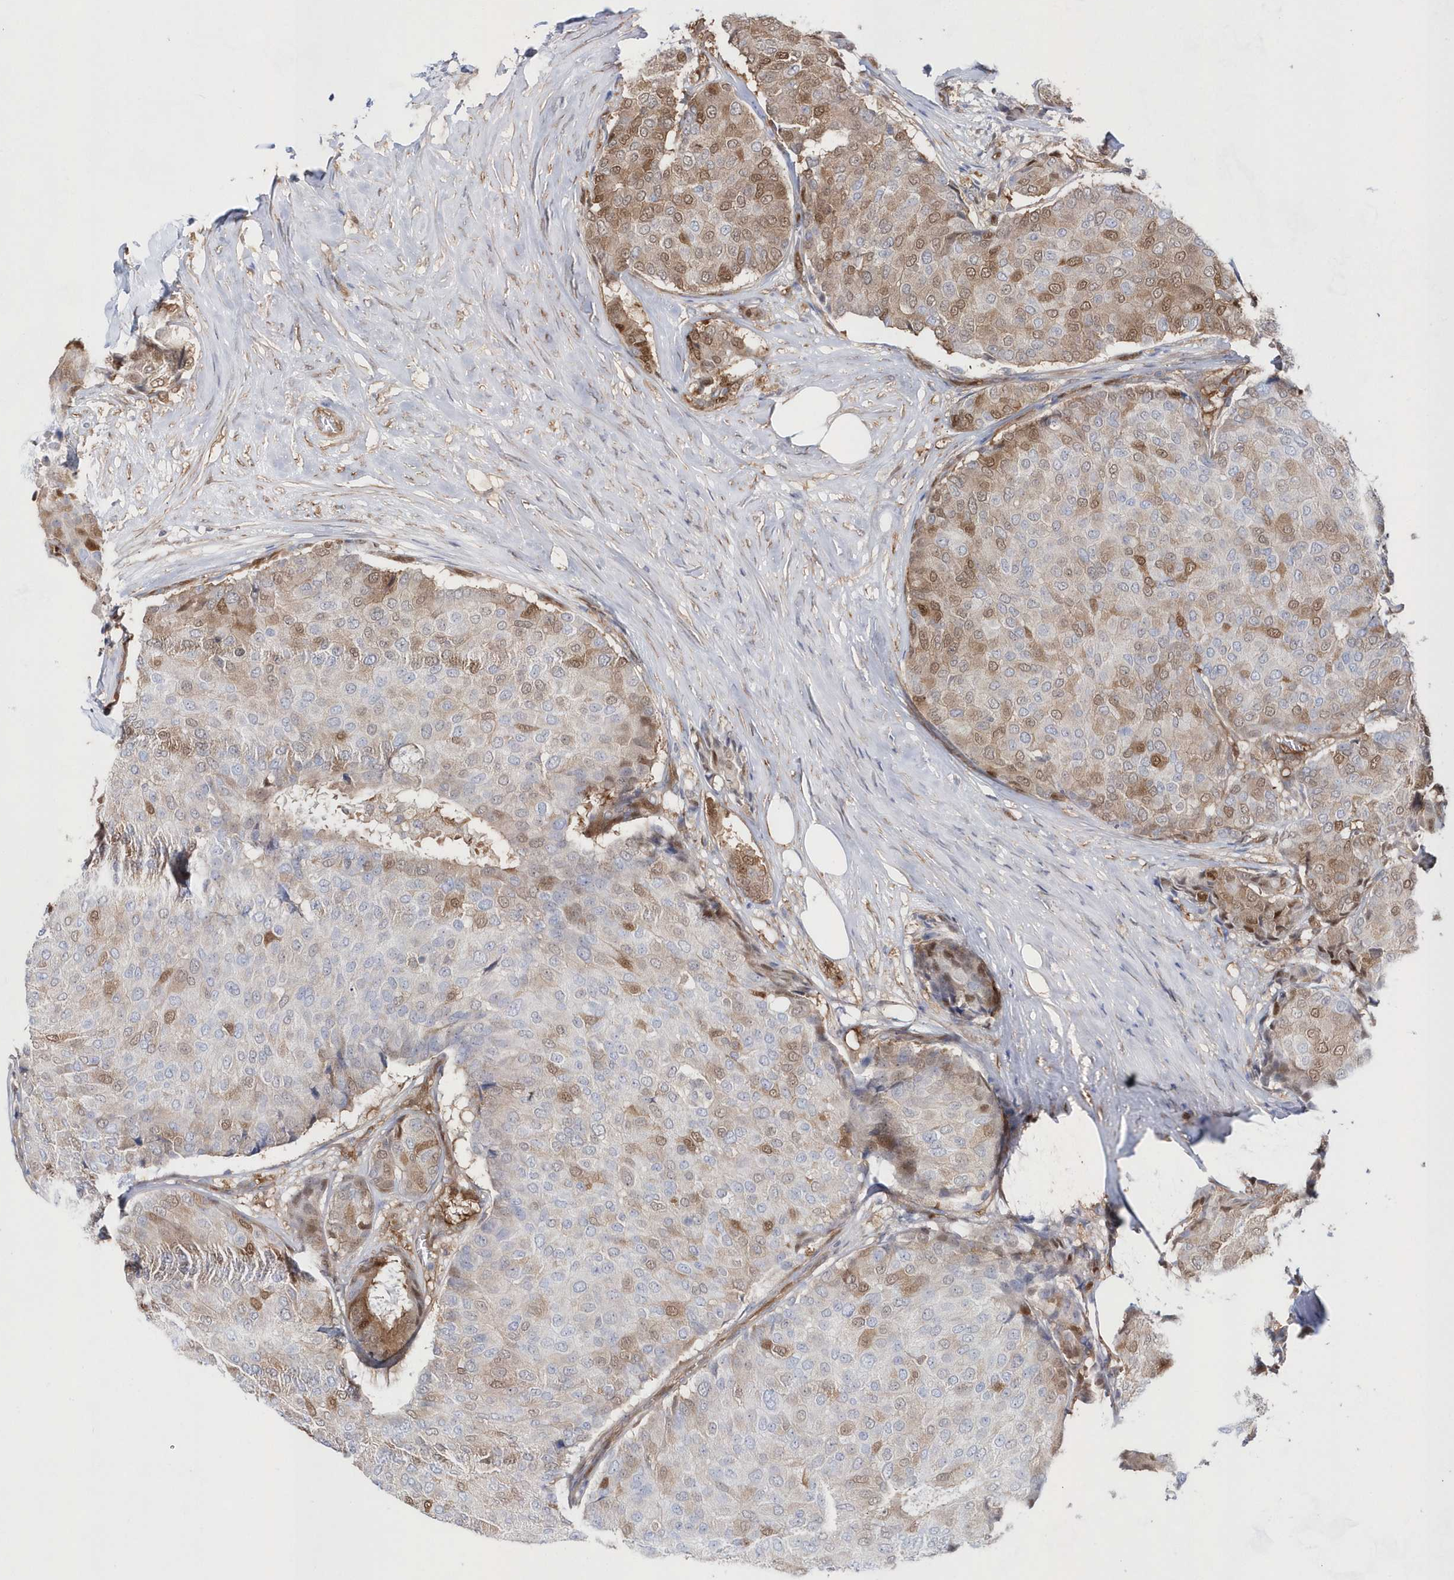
{"staining": {"intensity": "moderate", "quantity": "<25%", "location": "cytoplasmic/membranous,nuclear"}, "tissue": "breast cancer", "cell_type": "Tumor cells", "image_type": "cancer", "snomed": [{"axis": "morphology", "description": "Duct carcinoma"}, {"axis": "topography", "description": "Breast"}], "caption": "Protein expression analysis of breast invasive ductal carcinoma exhibits moderate cytoplasmic/membranous and nuclear expression in approximately <25% of tumor cells.", "gene": "BDH2", "patient": {"sex": "female", "age": 75}}